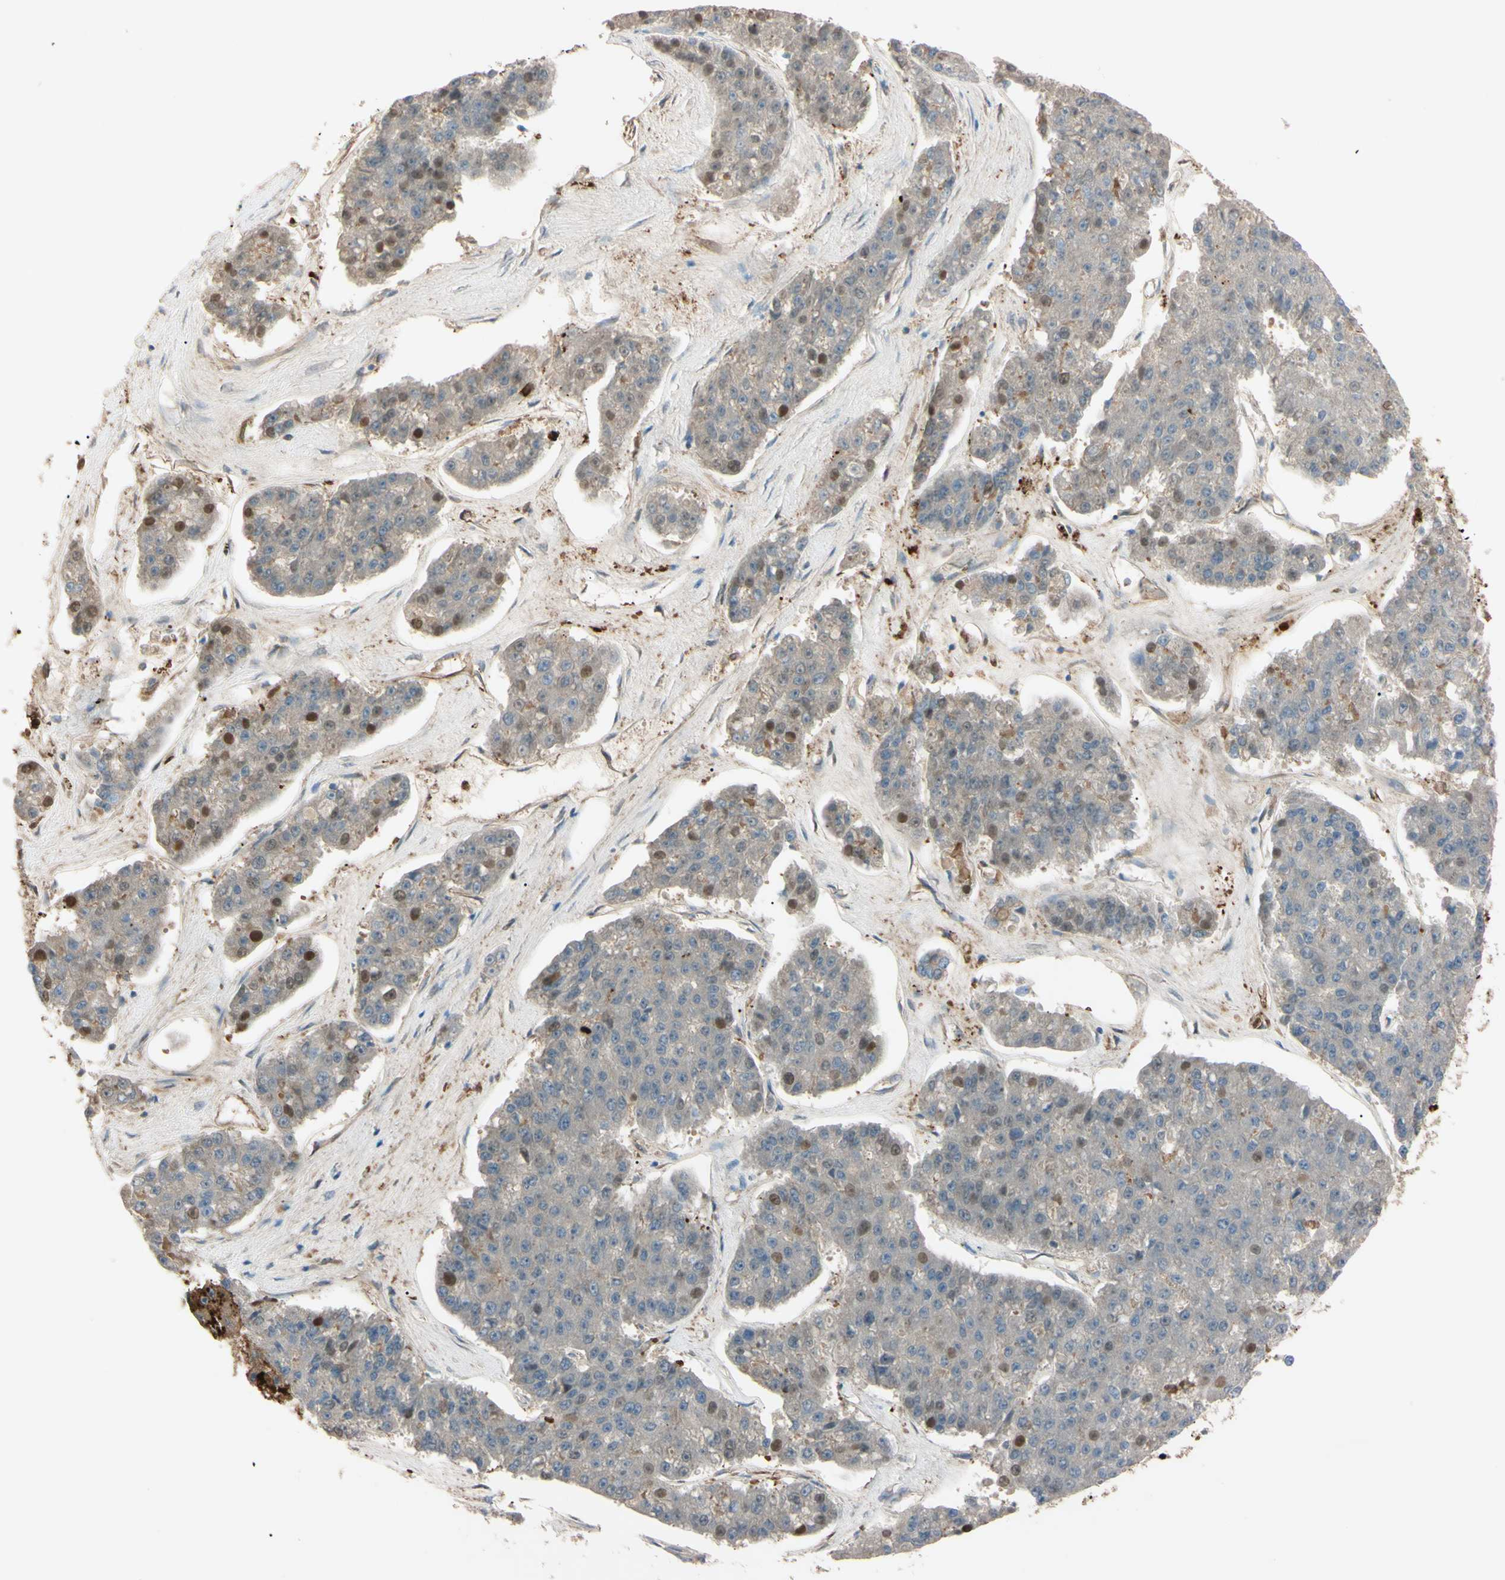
{"staining": {"intensity": "weak", "quantity": "25%-75%", "location": "cytoplasmic/membranous"}, "tissue": "pancreatic cancer", "cell_type": "Tumor cells", "image_type": "cancer", "snomed": [{"axis": "morphology", "description": "Adenocarcinoma, NOS"}, {"axis": "topography", "description": "Pancreas"}], "caption": "Human adenocarcinoma (pancreatic) stained for a protein (brown) displays weak cytoplasmic/membranous positive expression in about 25%-75% of tumor cells.", "gene": "PTPN12", "patient": {"sex": "male", "age": 50}}